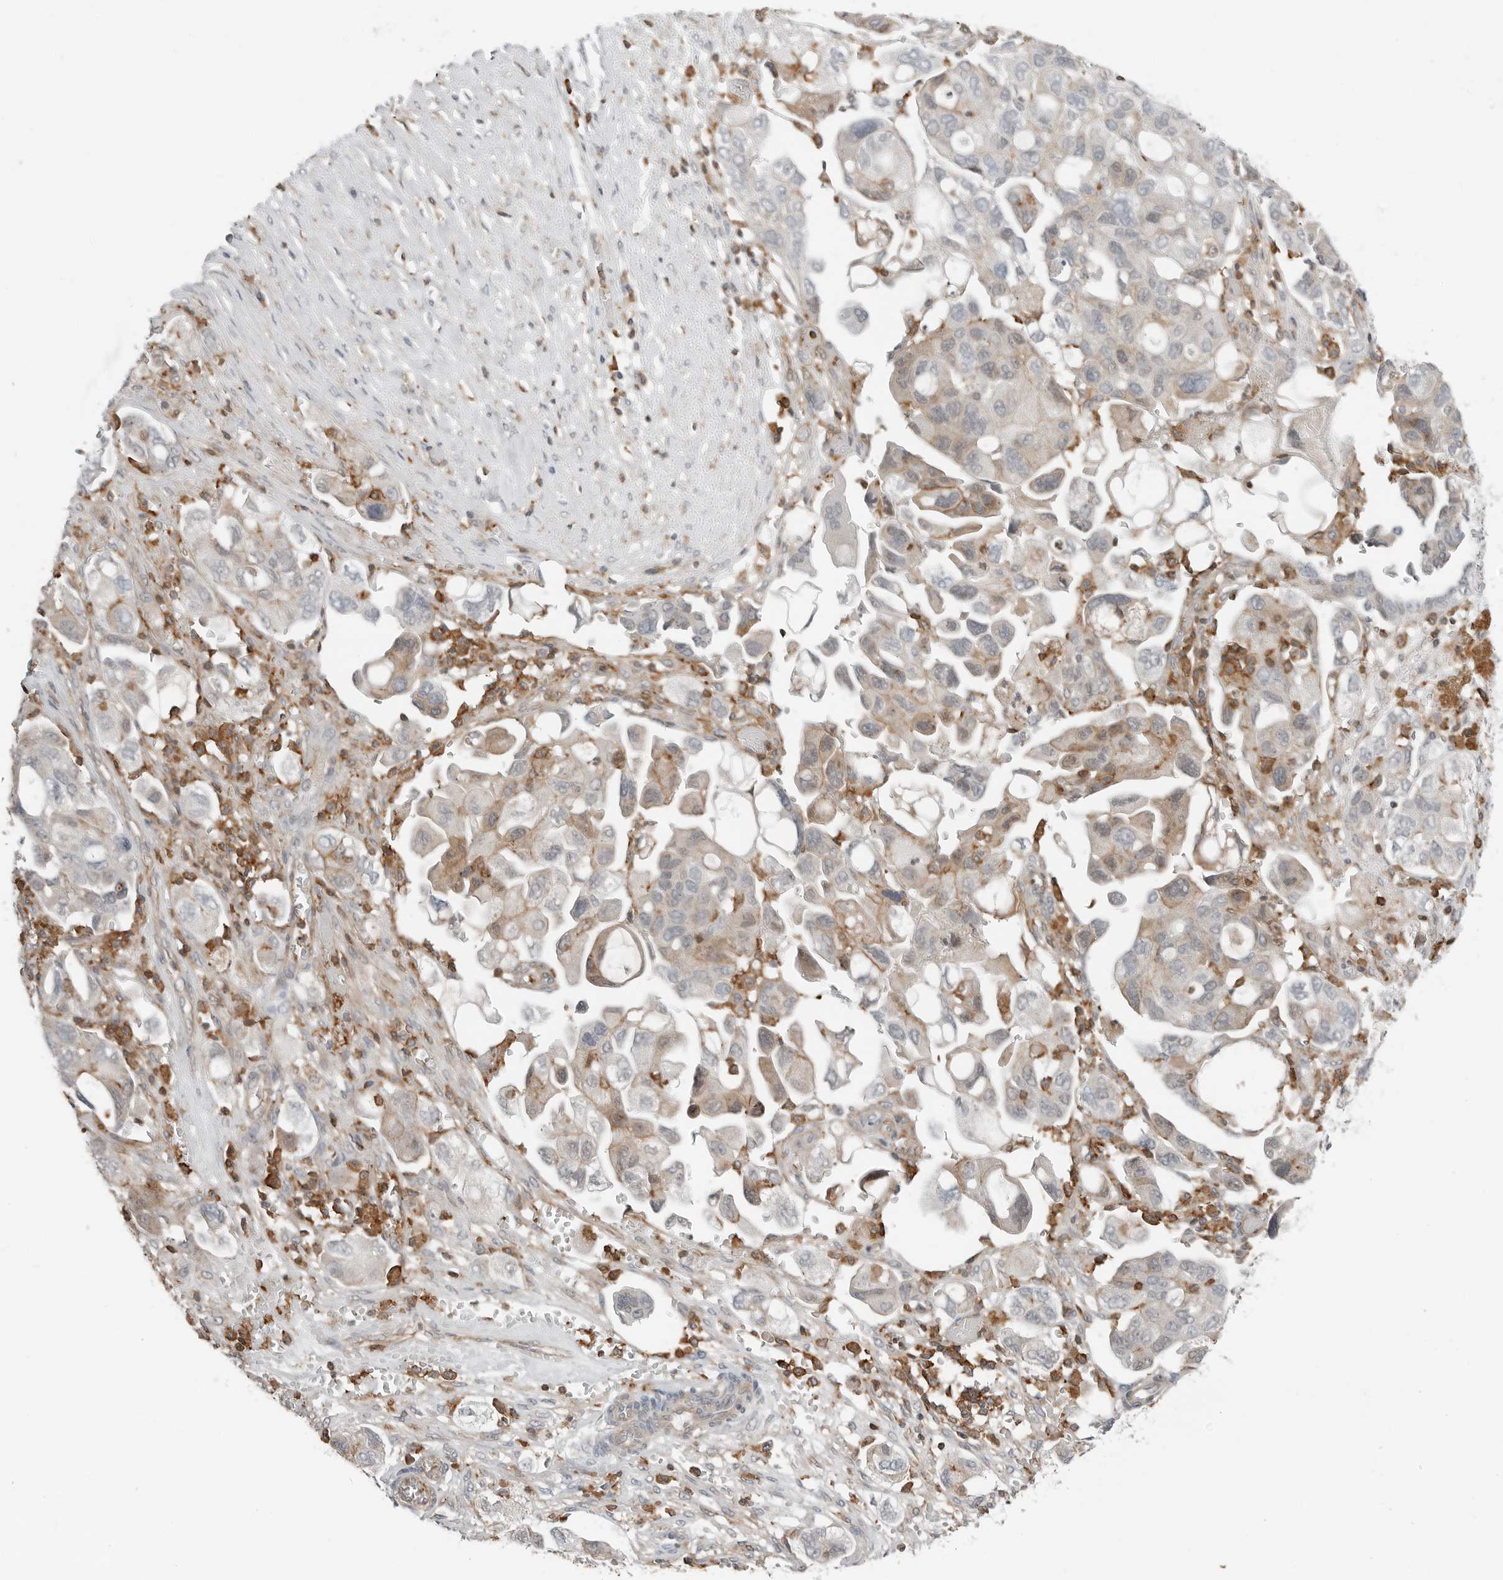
{"staining": {"intensity": "weak", "quantity": "25%-75%", "location": "cytoplasmic/membranous"}, "tissue": "ovarian cancer", "cell_type": "Tumor cells", "image_type": "cancer", "snomed": [{"axis": "morphology", "description": "Carcinoma, NOS"}, {"axis": "morphology", "description": "Cystadenocarcinoma, serous, NOS"}, {"axis": "topography", "description": "Ovary"}], "caption": "Tumor cells demonstrate weak cytoplasmic/membranous expression in about 25%-75% of cells in ovarian serous cystadenocarcinoma.", "gene": "LEFTY2", "patient": {"sex": "female", "age": 69}}